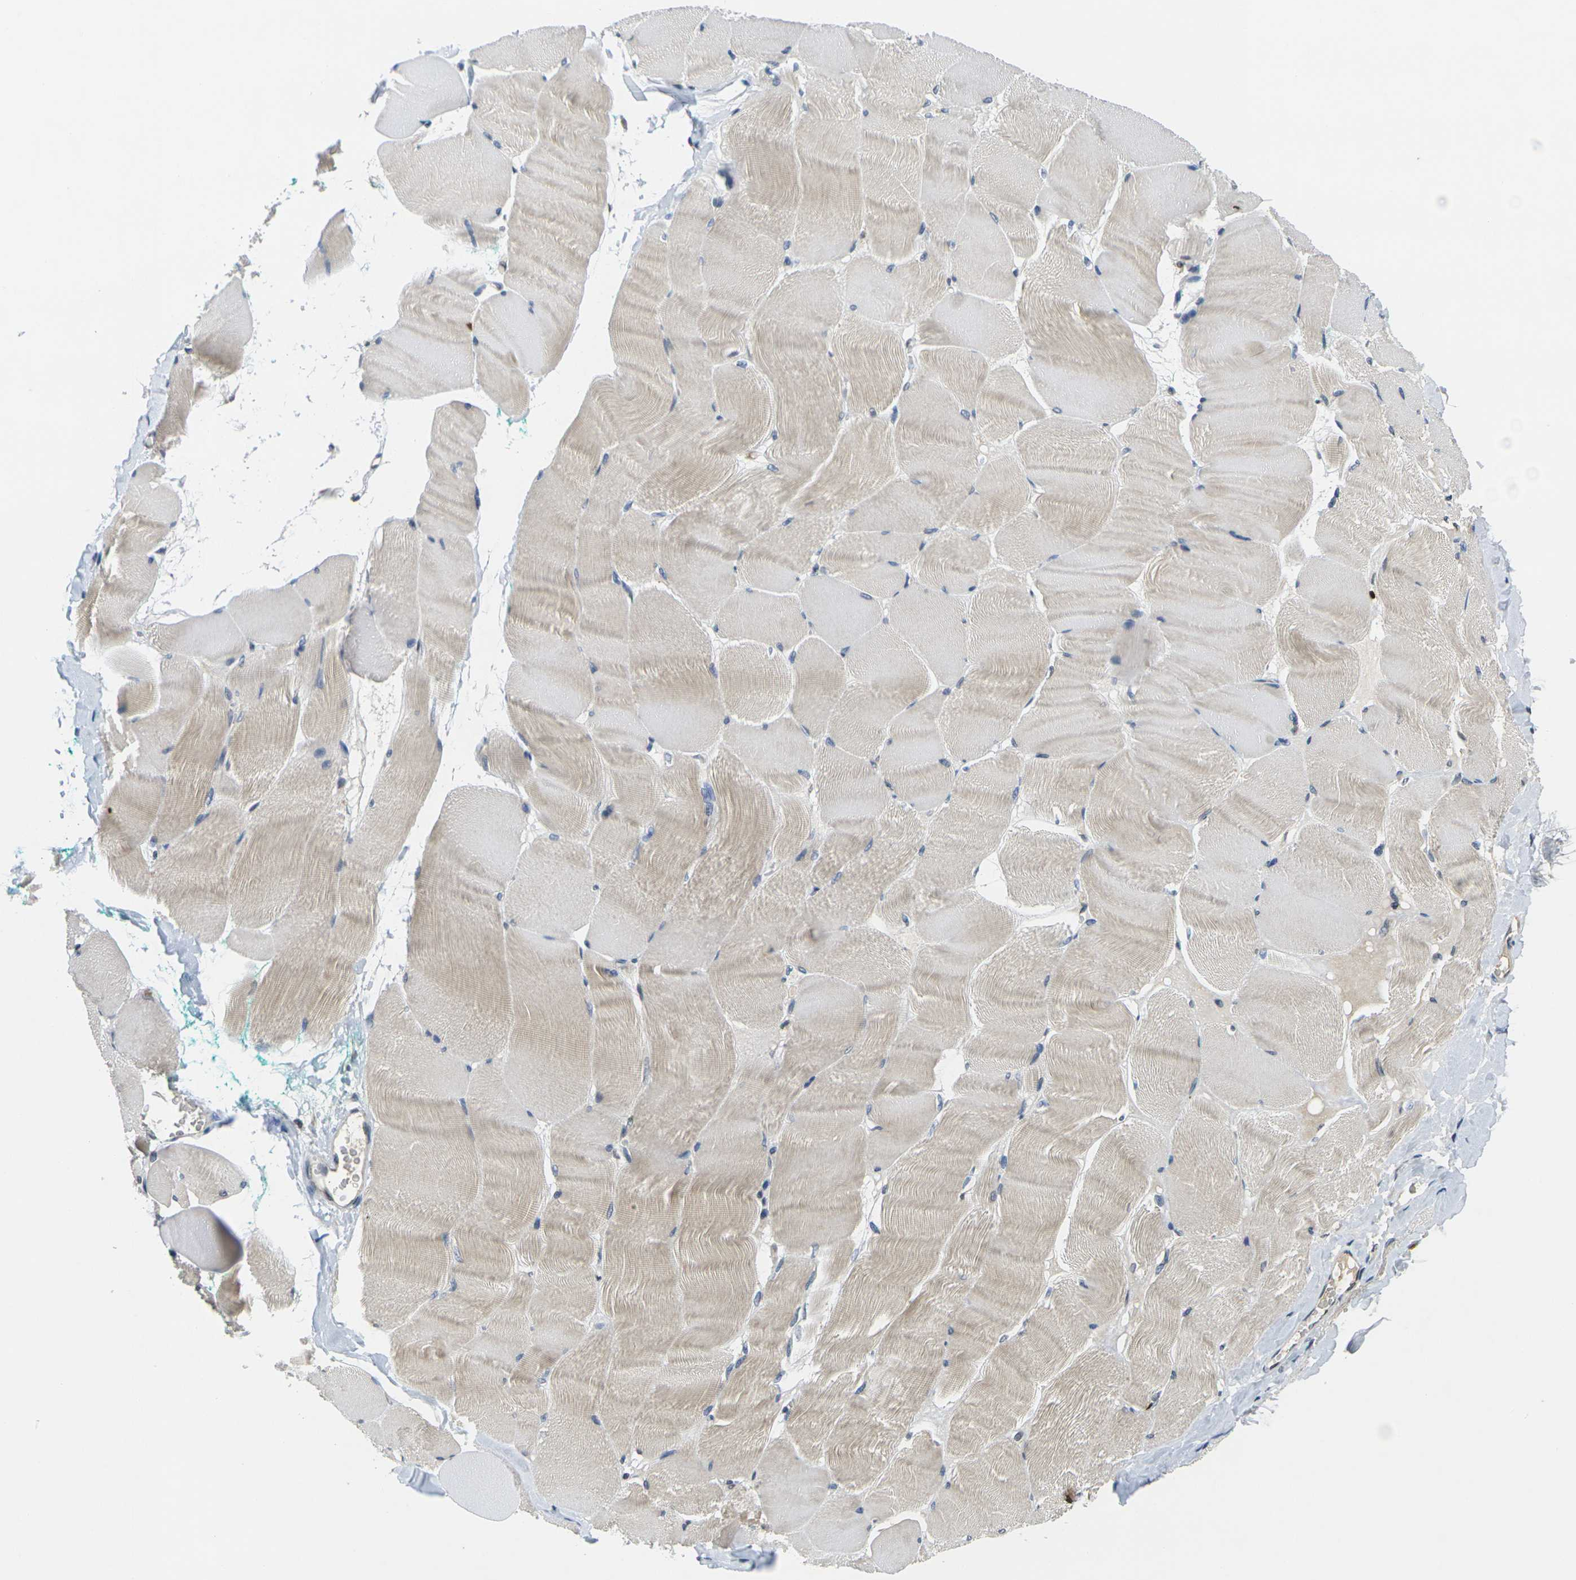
{"staining": {"intensity": "weak", "quantity": "25%-75%", "location": "cytoplasmic/membranous"}, "tissue": "skeletal muscle", "cell_type": "Myocytes", "image_type": "normal", "snomed": [{"axis": "morphology", "description": "Normal tissue, NOS"}, {"axis": "morphology", "description": "Squamous cell carcinoma, NOS"}, {"axis": "topography", "description": "Skeletal muscle"}], "caption": "Protein staining displays weak cytoplasmic/membranous expression in approximately 25%-75% of myocytes in normal skeletal muscle.", "gene": "C1QC", "patient": {"sex": "male", "age": 51}}